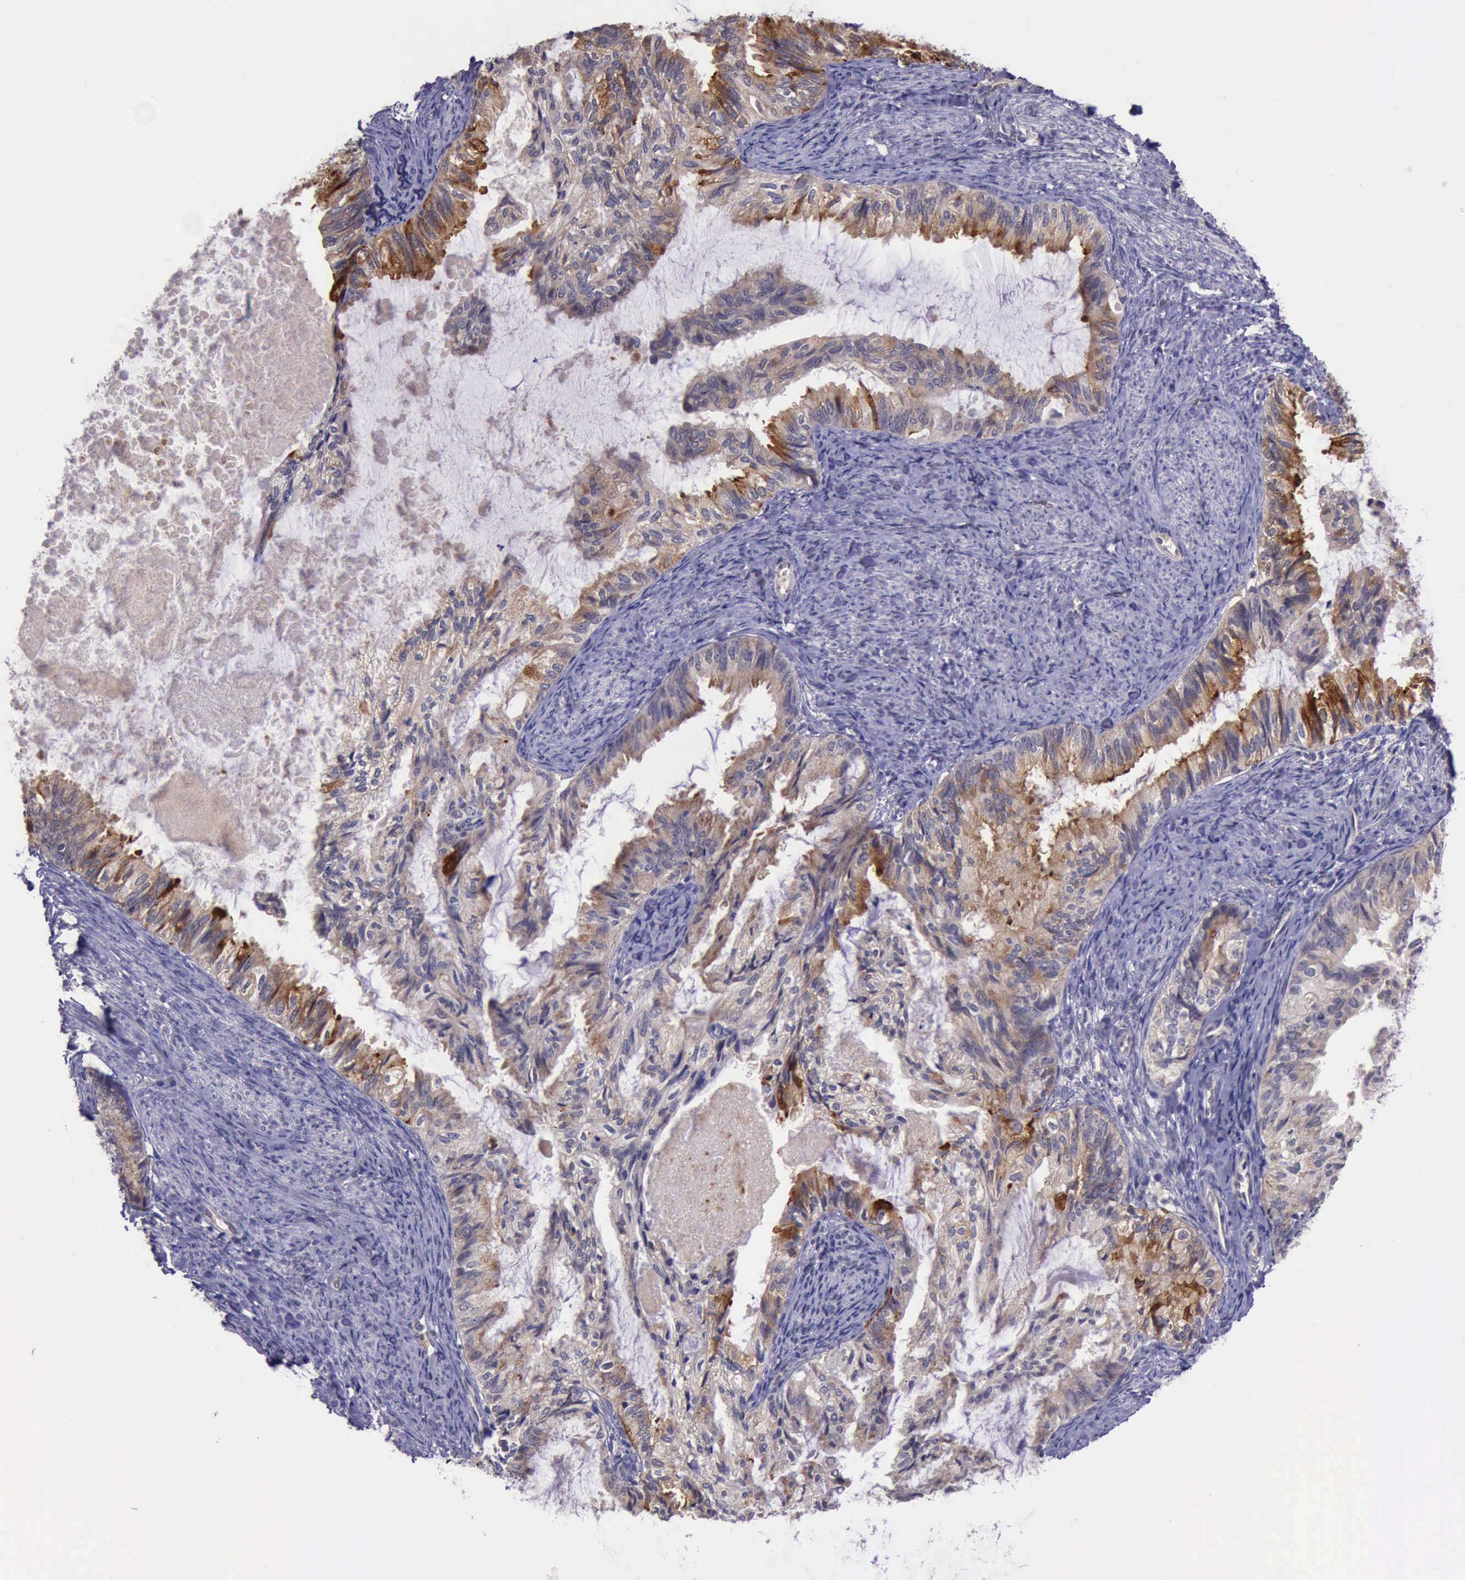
{"staining": {"intensity": "strong", "quantity": ">75%", "location": "cytoplasmic/membranous"}, "tissue": "endometrial cancer", "cell_type": "Tumor cells", "image_type": "cancer", "snomed": [{"axis": "morphology", "description": "Adenocarcinoma, NOS"}, {"axis": "topography", "description": "Endometrium"}], "caption": "Protein staining by immunohistochemistry exhibits strong cytoplasmic/membranous expression in about >75% of tumor cells in endometrial cancer (adenocarcinoma). (DAB (3,3'-diaminobenzidine) IHC, brown staining for protein, blue staining for nuclei).", "gene": "PLEK2", "patient": {"sex": "female", "age": 86}}